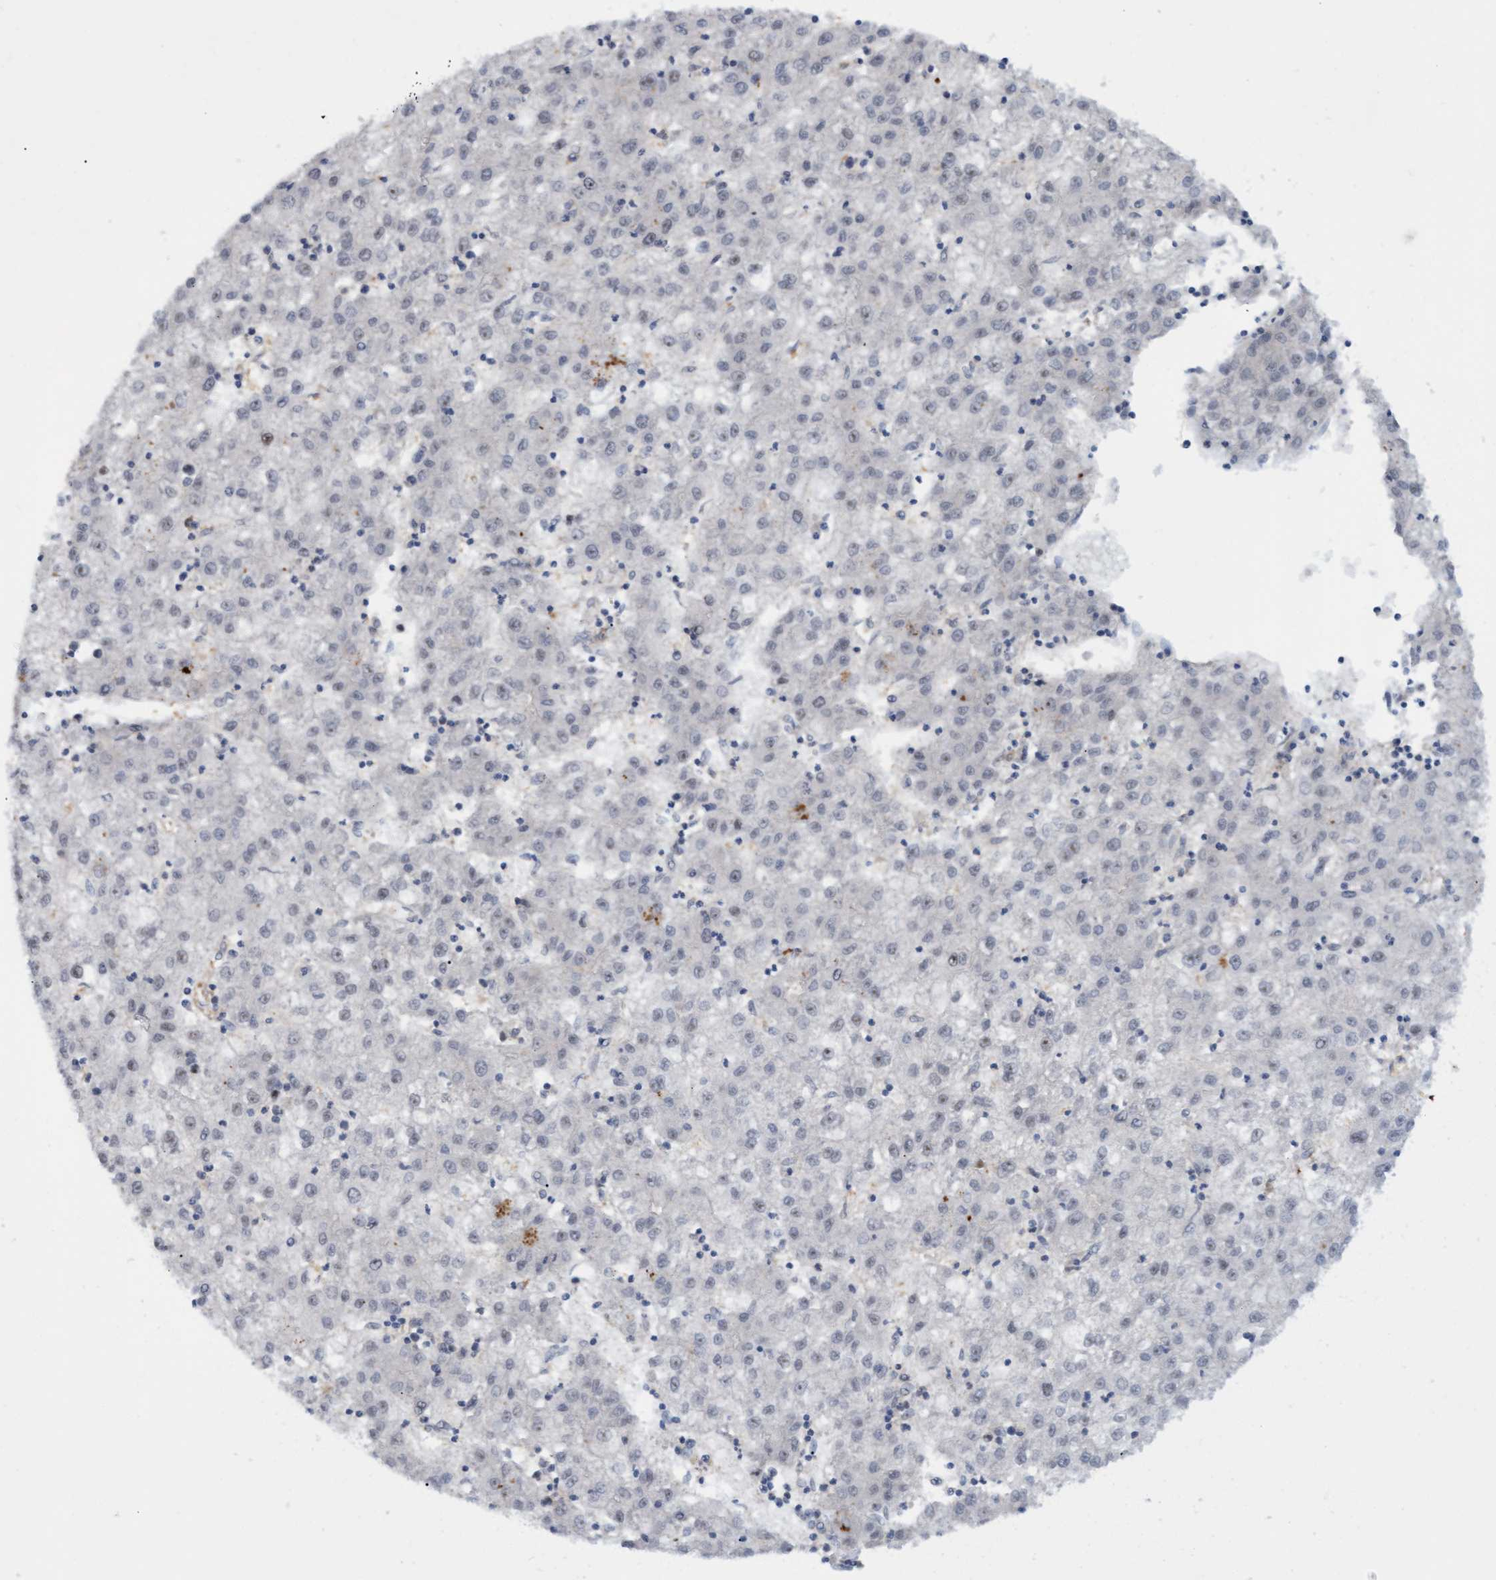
{"staining": {"intensity": "negative", "quantity": "none", "location": "none"}, "tissue": "liver cancer", "cell_type": "Tumor cells", "image_type": "cancer", "snomed": [{"axis": "morphology", "description": "Carcinoma, Hepatocellular, NOS"}, {"axis": "topography", "description": "Liver"}], "caption": "This is a histopathology image of IHC staining of liver cancer (hepatocellular carcinoma), which shows no expression in tumor cells. The staining is performed using DAB (3,3'-diaminobenzidine) brown chromogen with nuclei counter-stained in using hematoxylin.", "gene": "PINX1", "patient": {"sex": "male", "age": 72}}